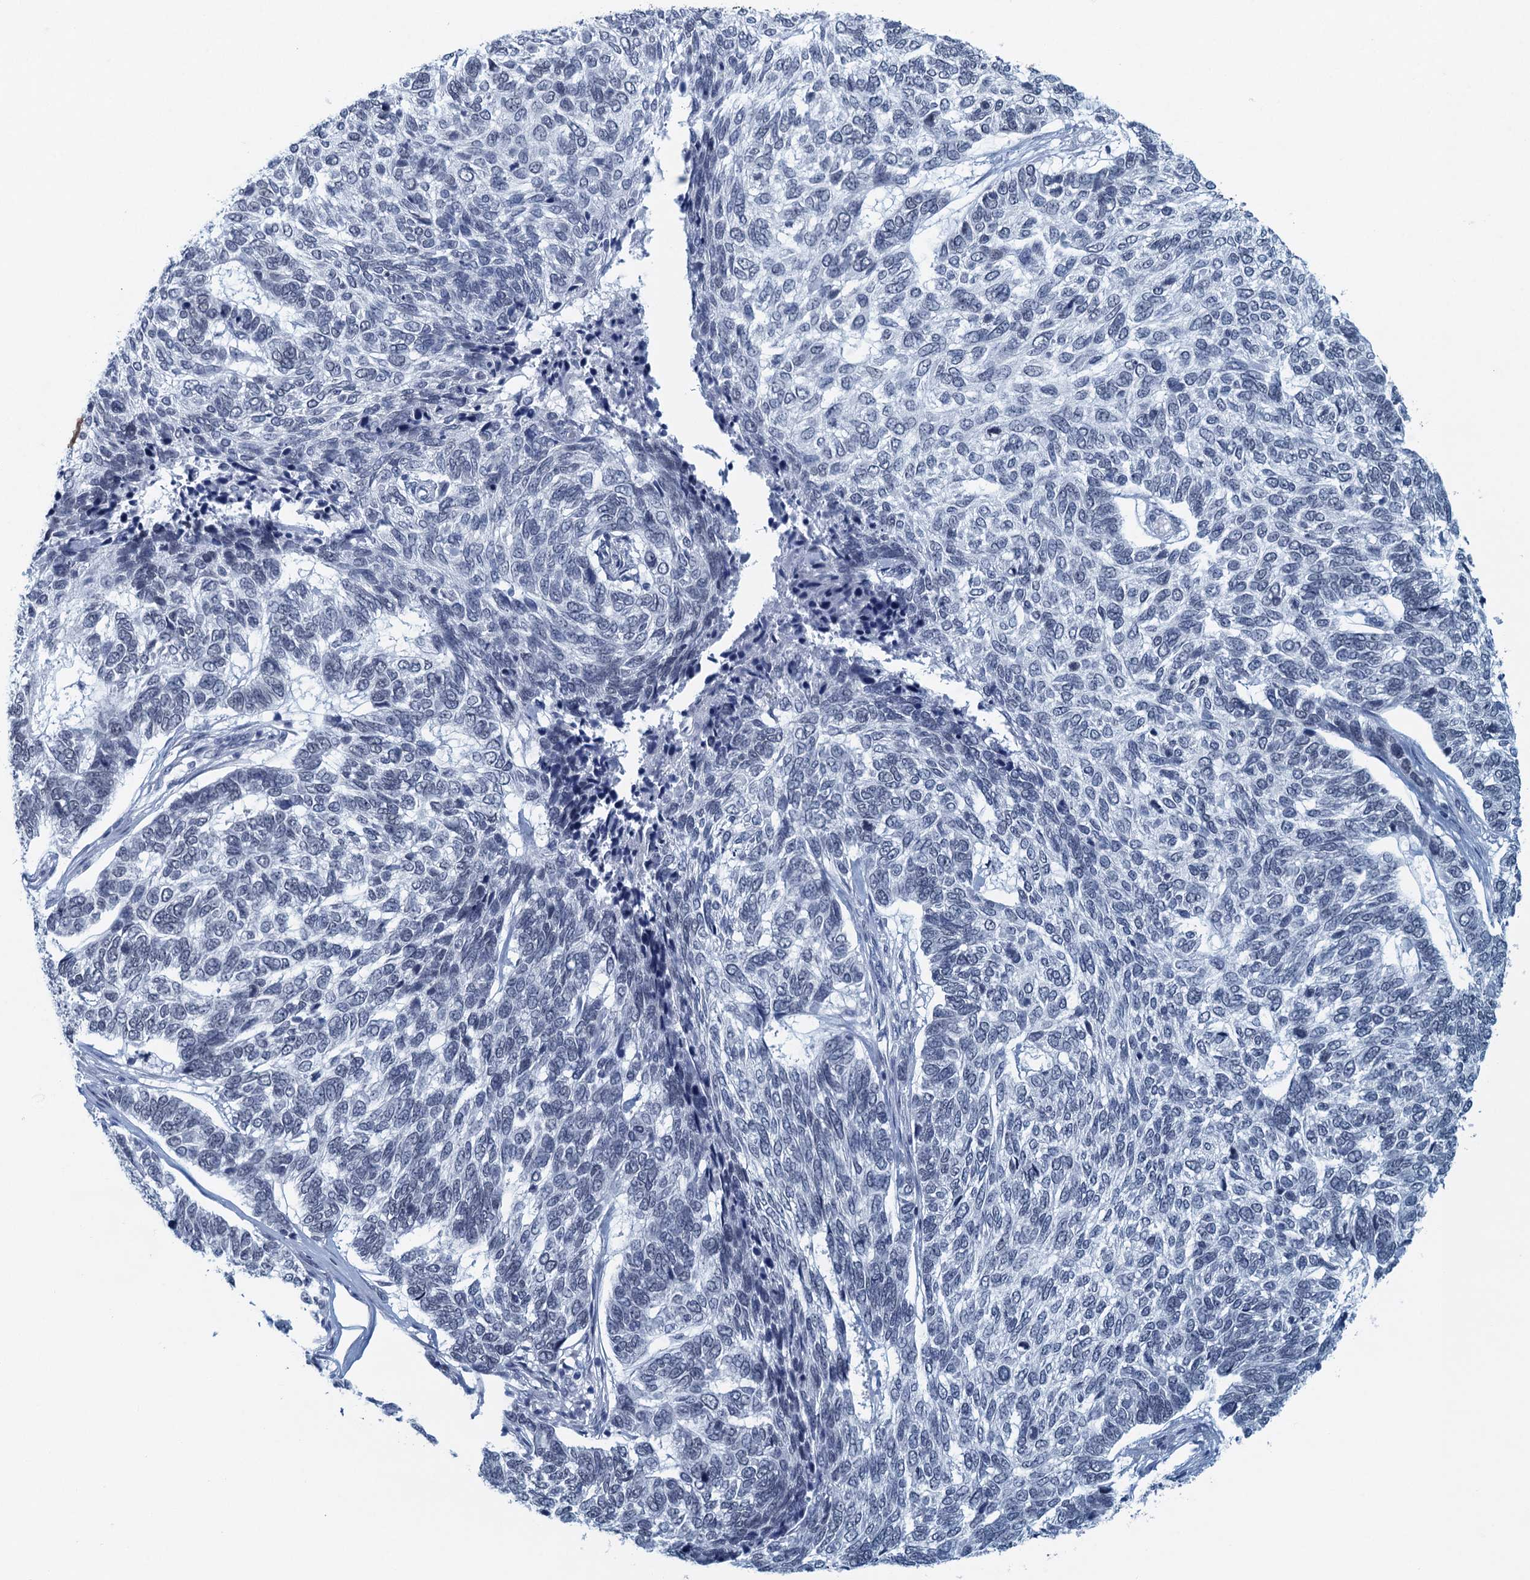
{"staining": {"intensity": "negative", "quantity": "none", "location": "none"}, "tissue": "skin cancer", "cell_type": "Tumor cells", "image_type": "cancer", "snomed": [{"axis": "morphology", "description": "Basal cell carcinoma"}, {"axis": "topography", "description": "Skin"}], "caption": "Protein analysis of skin cancer (basal cell carcinoma) reveals no significant positivity in tumor cells.", "gene": "ENSG00000131152", "patient": {"sex": "female", "age": 65}}